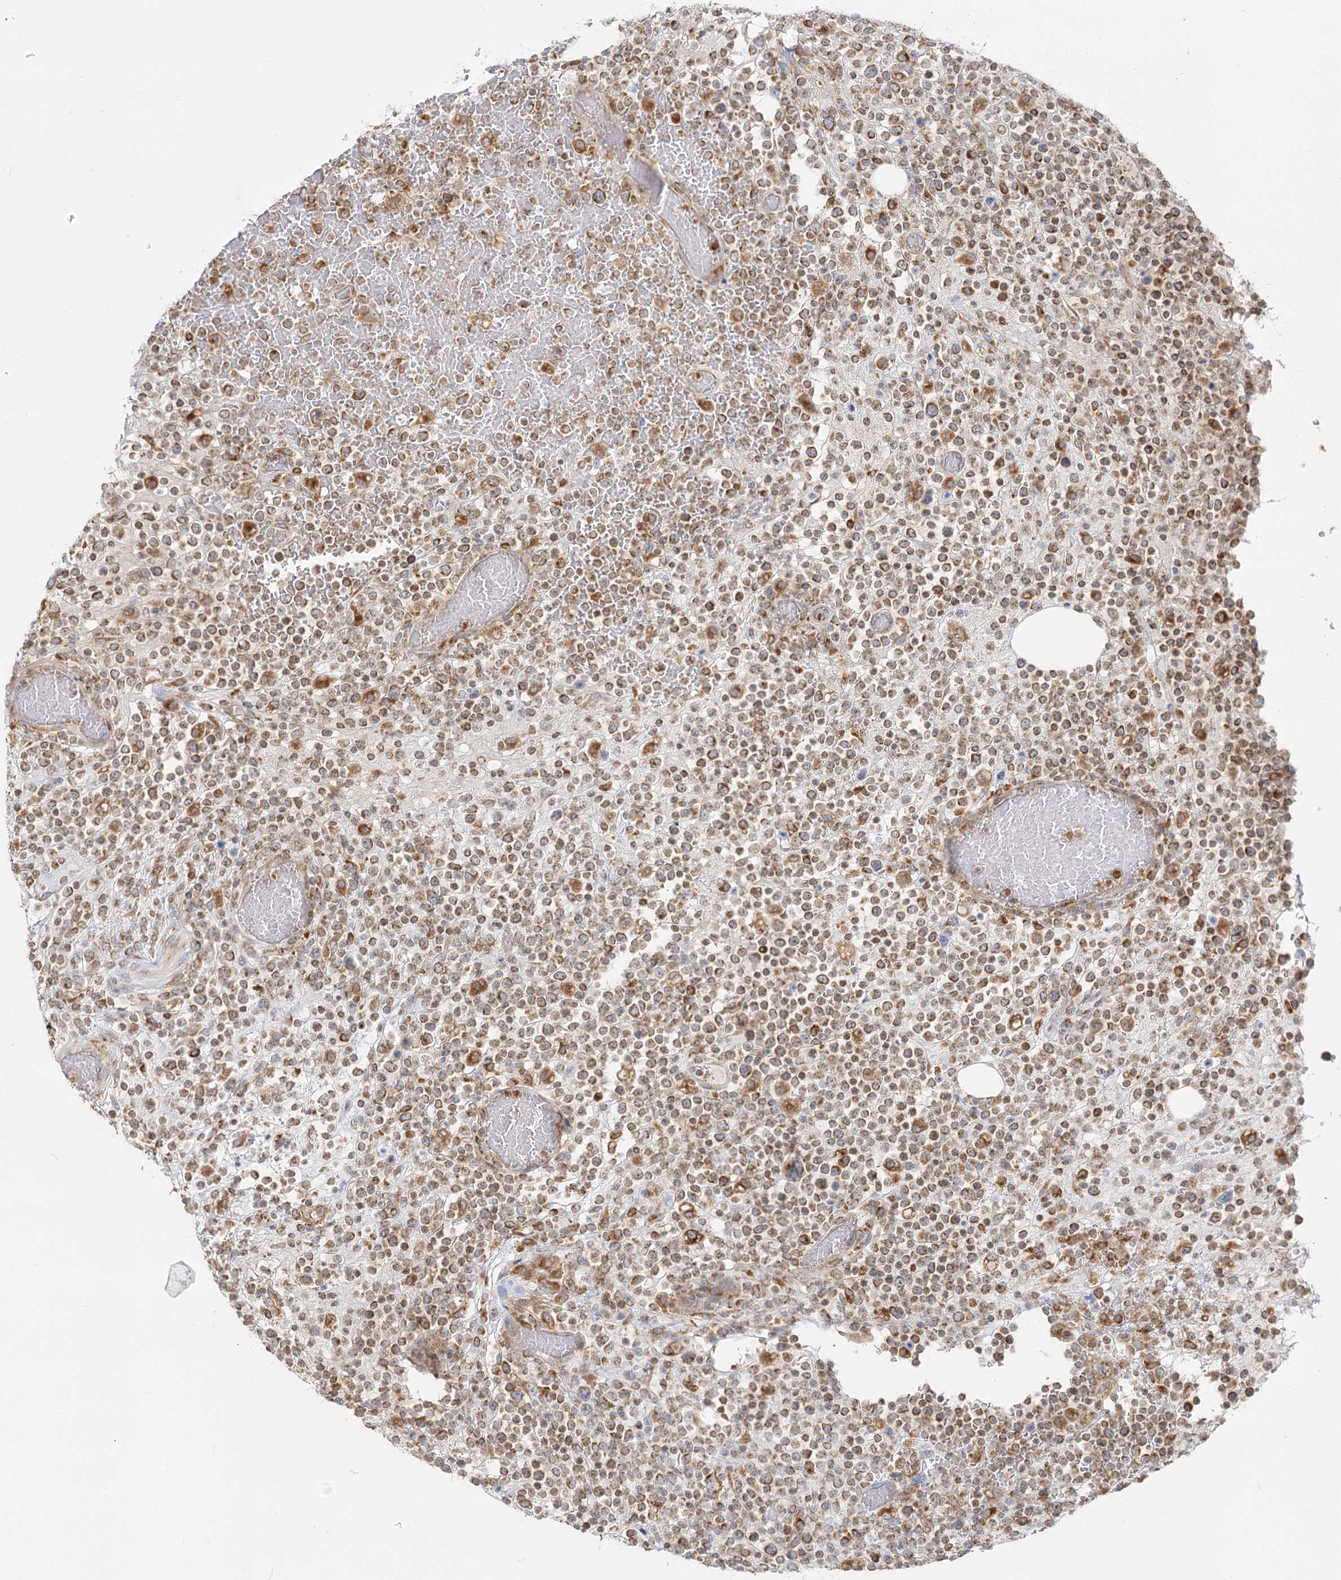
{"staining": {"intensity": "moderate", "quantity": ">75%", "location": "cytoplasmic/membranous"}, "tissue": "lymphoma", "cell_type": "Tumor cells", "image_type": "cancer", "snomed": [{"axis": "morphology", "description": "Malignant lymphoma, non-Hodgkin's type, High grade"}, {"axis": "topography", "description": "Colon"}], "caption": "A high-resolution photomicrograph shows IHC staining of lymphoma, which exhibits moderate cytoplasmic/membranous staining in about >75% of tumor cells. (Brightfield microscopy of DAB IHC at high magnification).", "gene": "MTMR3", "patient": {"sex": "female", "age": 53}}